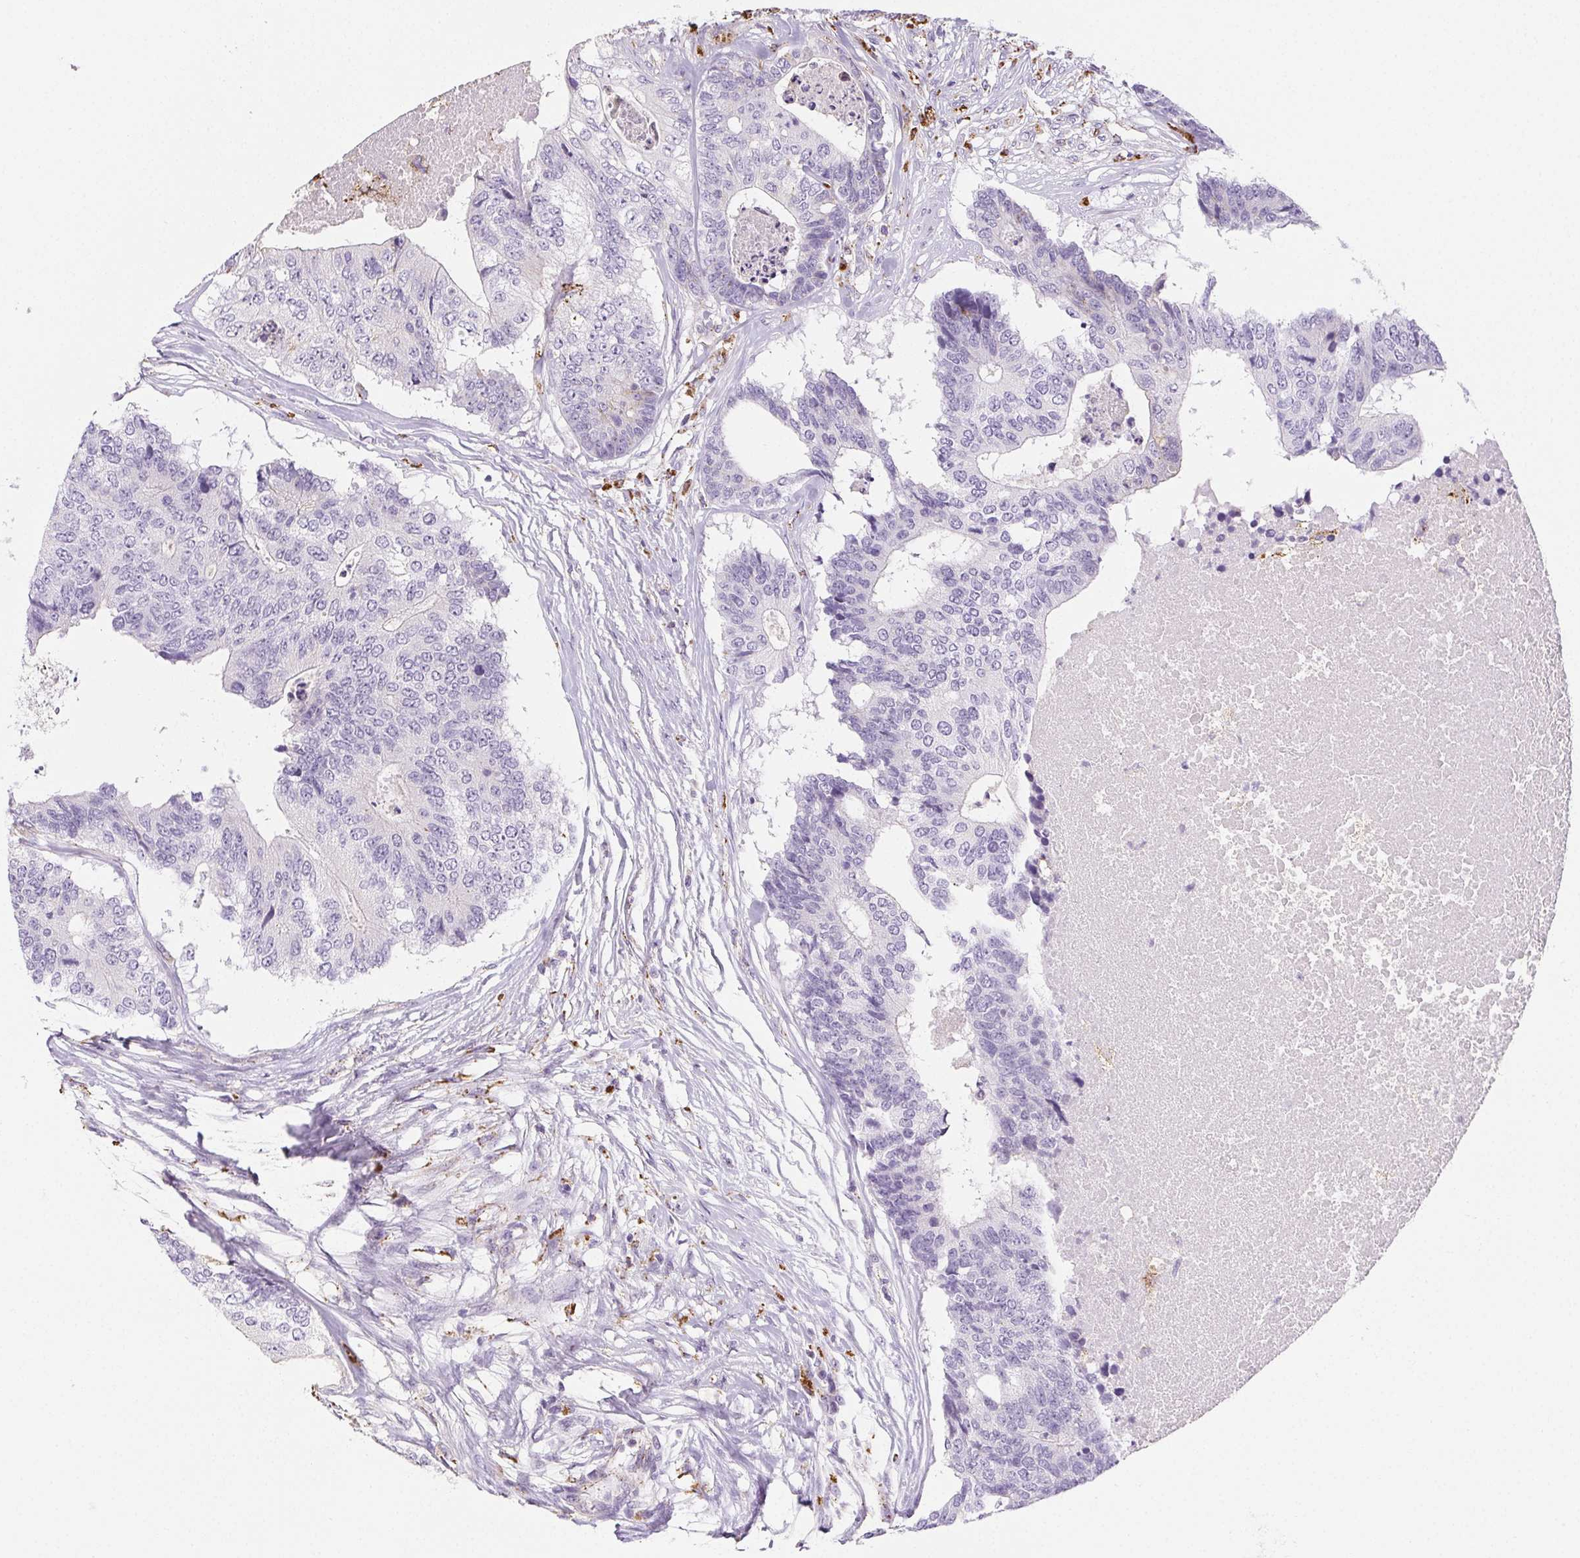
{"staining": {"intensity": "negative", "quantity": "none", "location": "none"}, "tissue": "colorectal cancer", "cell_type": "Tumor cells", "image_type": "cancer", "snomed": [{"axis": "morphology", "description": "Adenocarcinoma, NOS"}, {"axis": "topography", "description": "Colon"}], "caption": "Immunohistochemistry of human colorectal cancer displays no expression in tumor cells. (Brightfield microscopy of DAB IHC at high magnification).", "gene": "LIPA", "patient": {"sex": "female", "age": 67}}